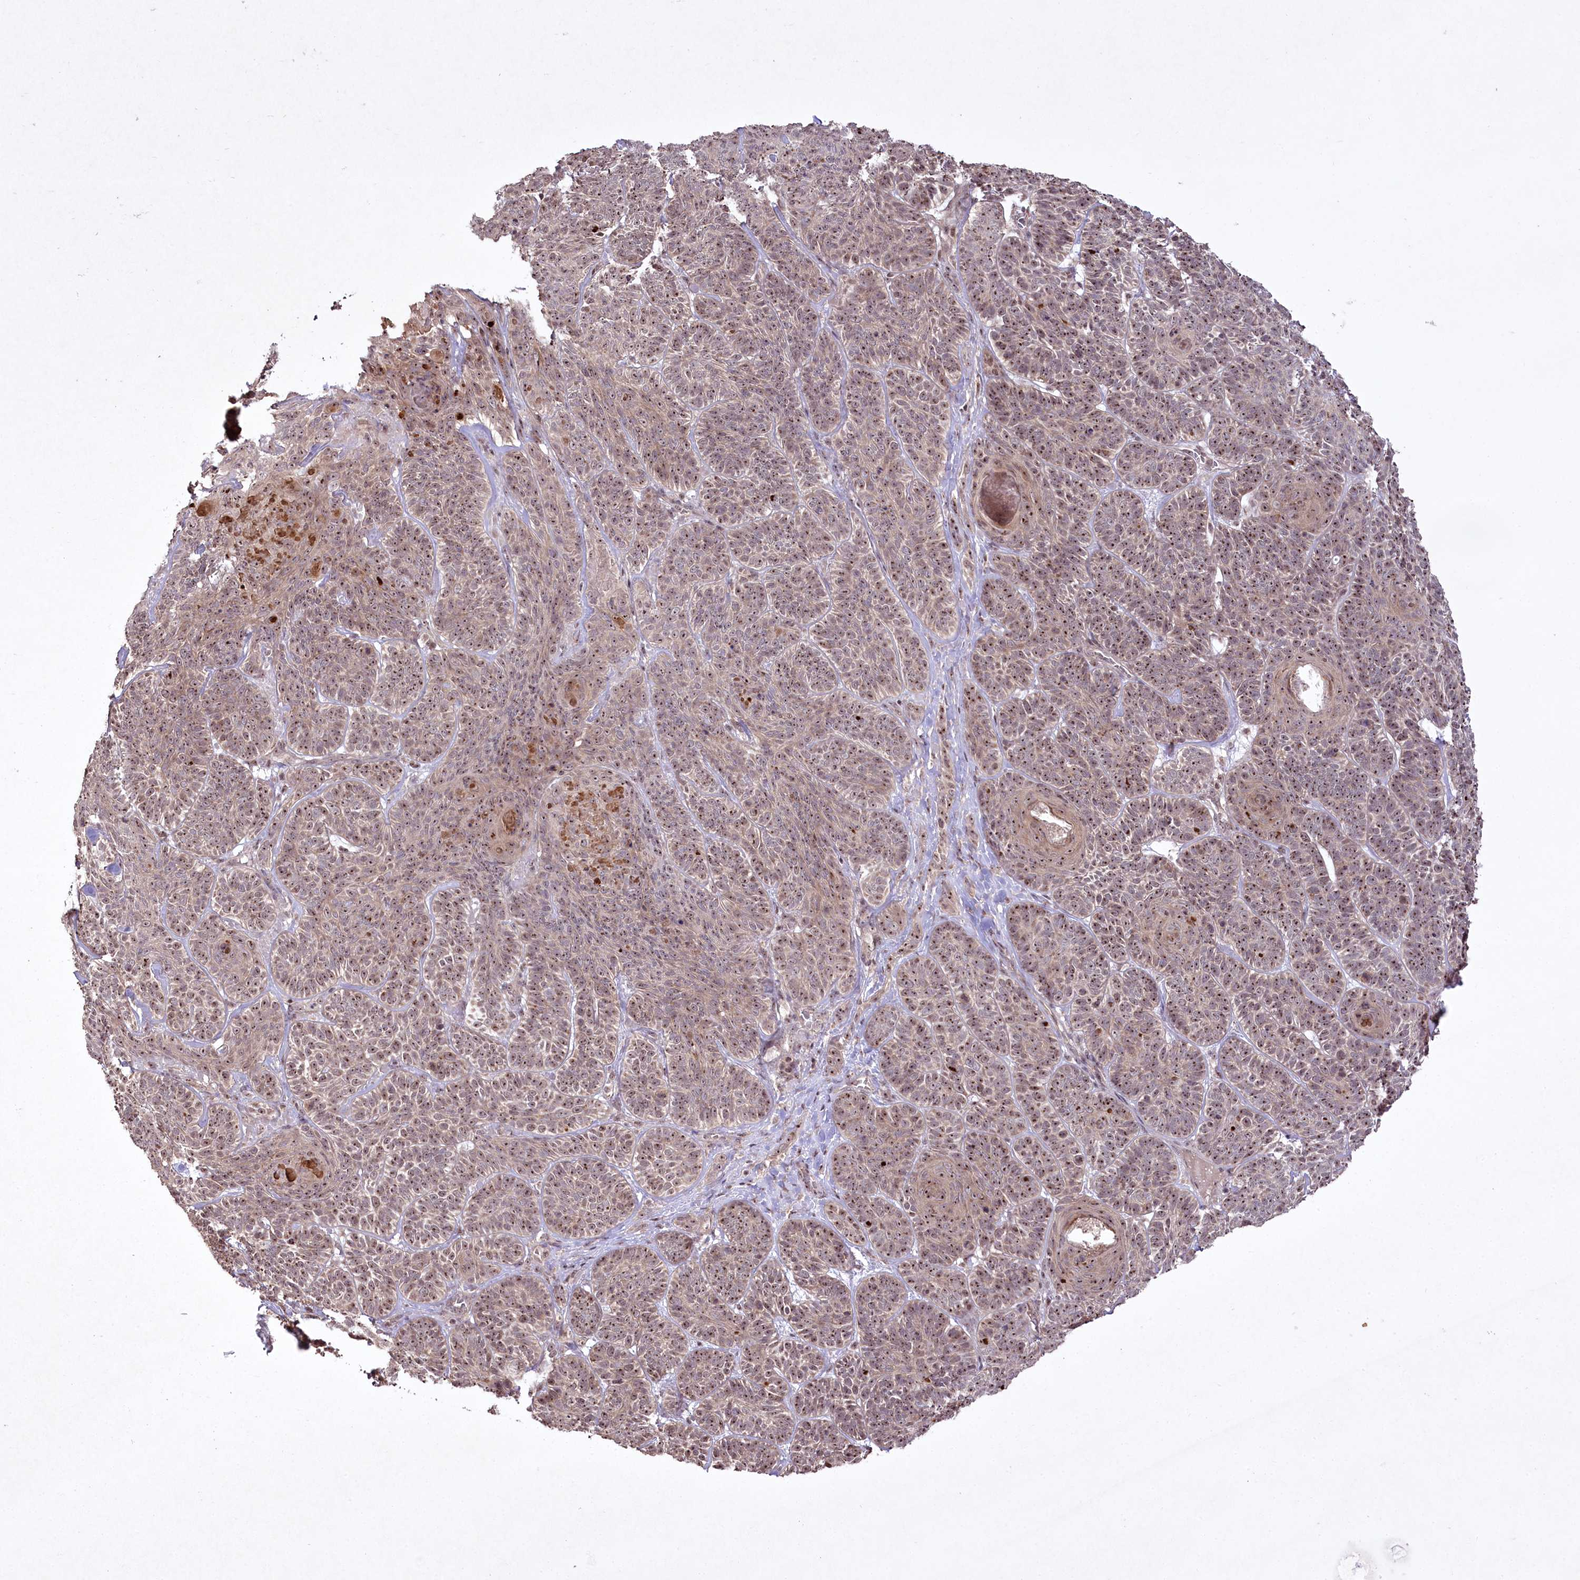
{"staining": {"intensity": "weak", "quantity": ">75%", "location": "nuclear"}, "tissue": "skin cancer", "cell_type": "Tumor cells", "image_type": "cancer", "snomed": [{"axis": "morphology", "description": "Basal cell carcinoma"}, {"axis": "topography", "description": "Skin"}], "caption": "Immunohistochemical staining of human skin cancer displays weak nuclear protein positivity in approximately >75% of tumor cells.", "gene": "CCDC59", "patient": {"sex": "male", "age": 85}}